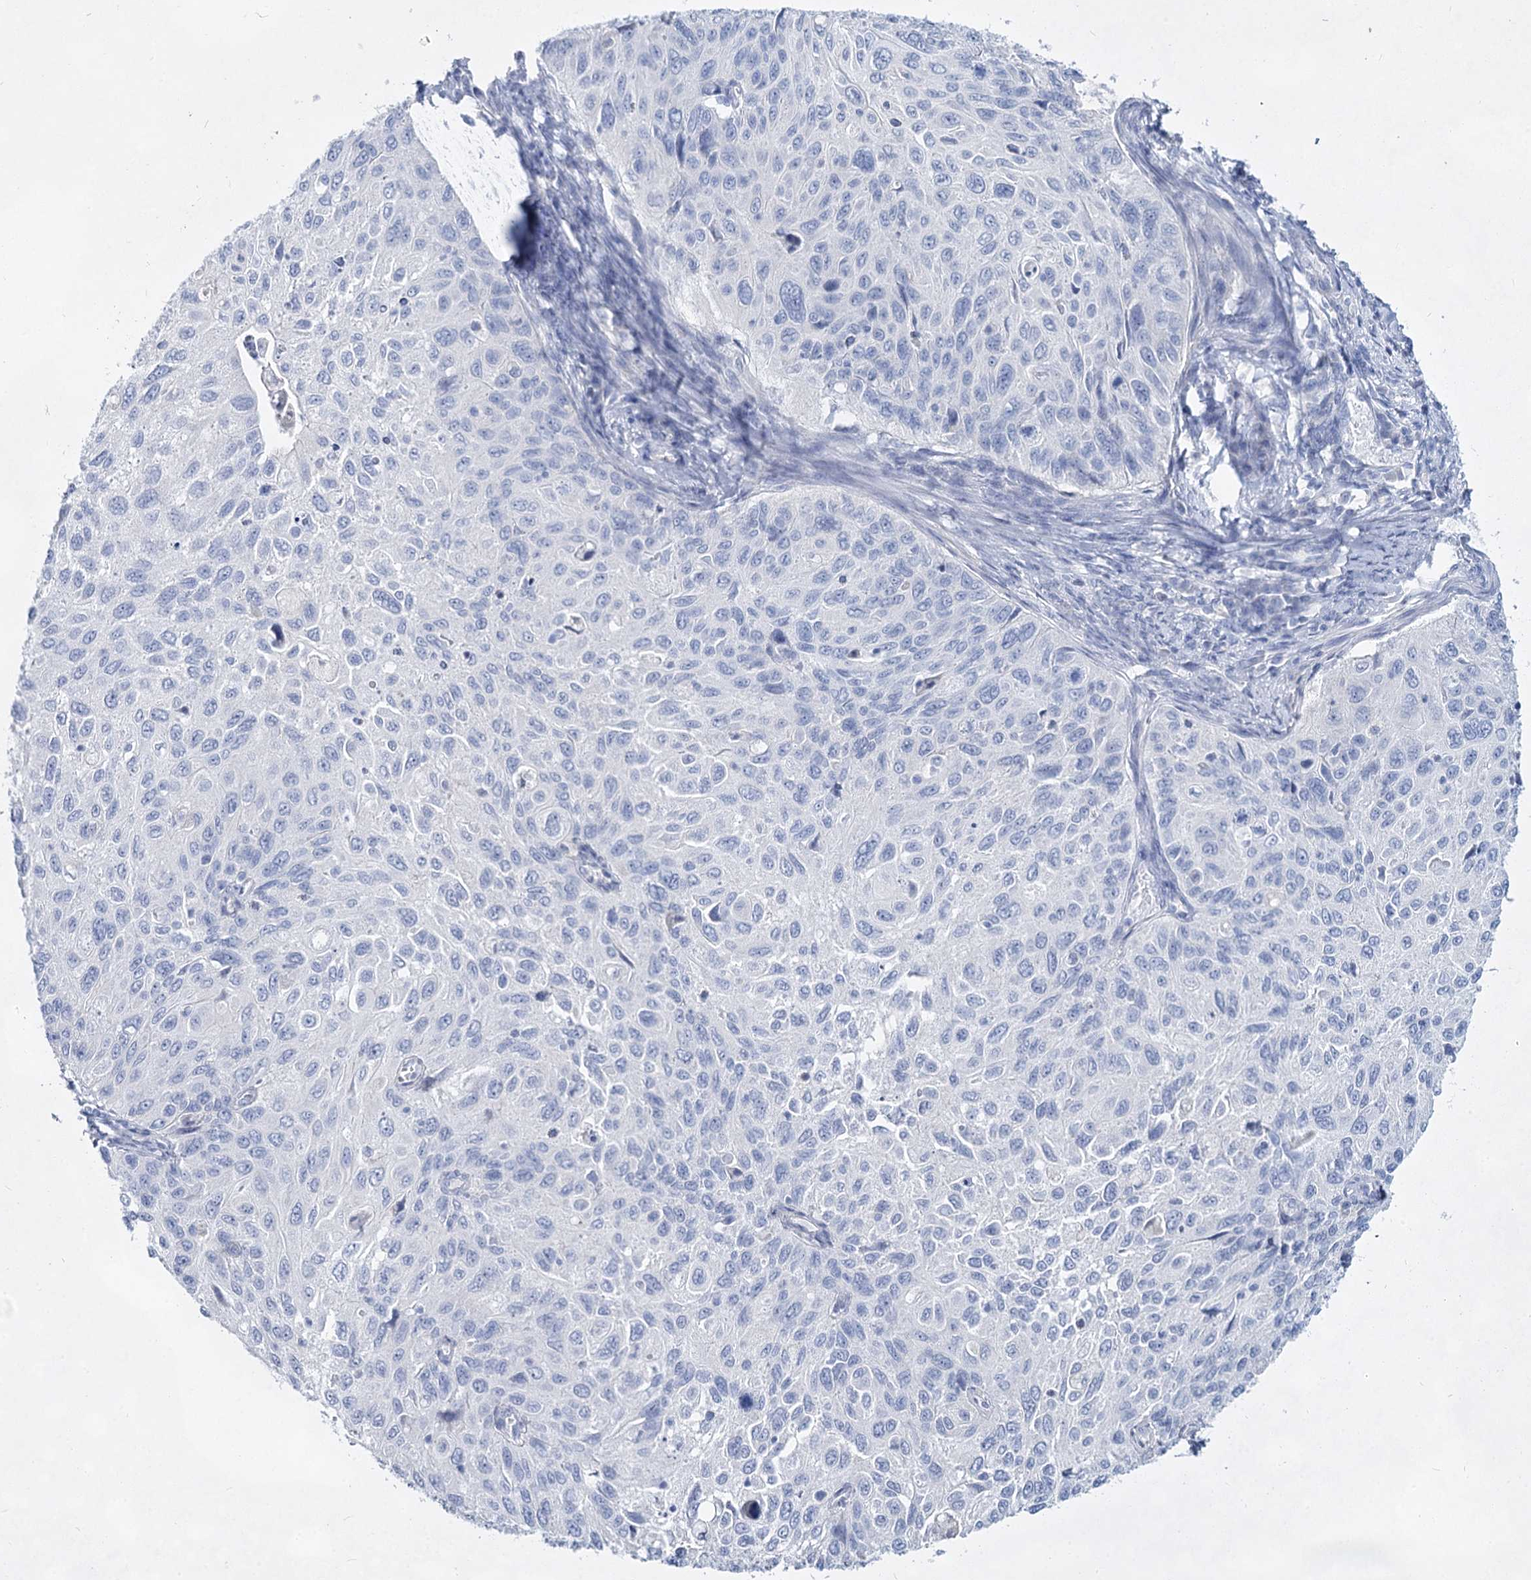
{"staining": {"intensity": "negative", "quantity": "none", "location": "none"}, "tissue": "cervical cancer", "cell_type": "Tumor cells", "image_type": "cancer", "snomed": [{"axis": "morphology", "description": "Squamous cell carcinoma, NOS"}, {"axis": "topography", "description": "Cervix"}], "caption": "There is no significant positivity in tumor cells of cervical cancer (squamous cell carcinoma). (Stains: DAB immunohistochemistry (IHC) with hematoxylin counter stain, Microscopy: brightfield microscopy at high magnification).", "gene": "SLC17A2", "patient": {"sex": "female", "age": 70}}